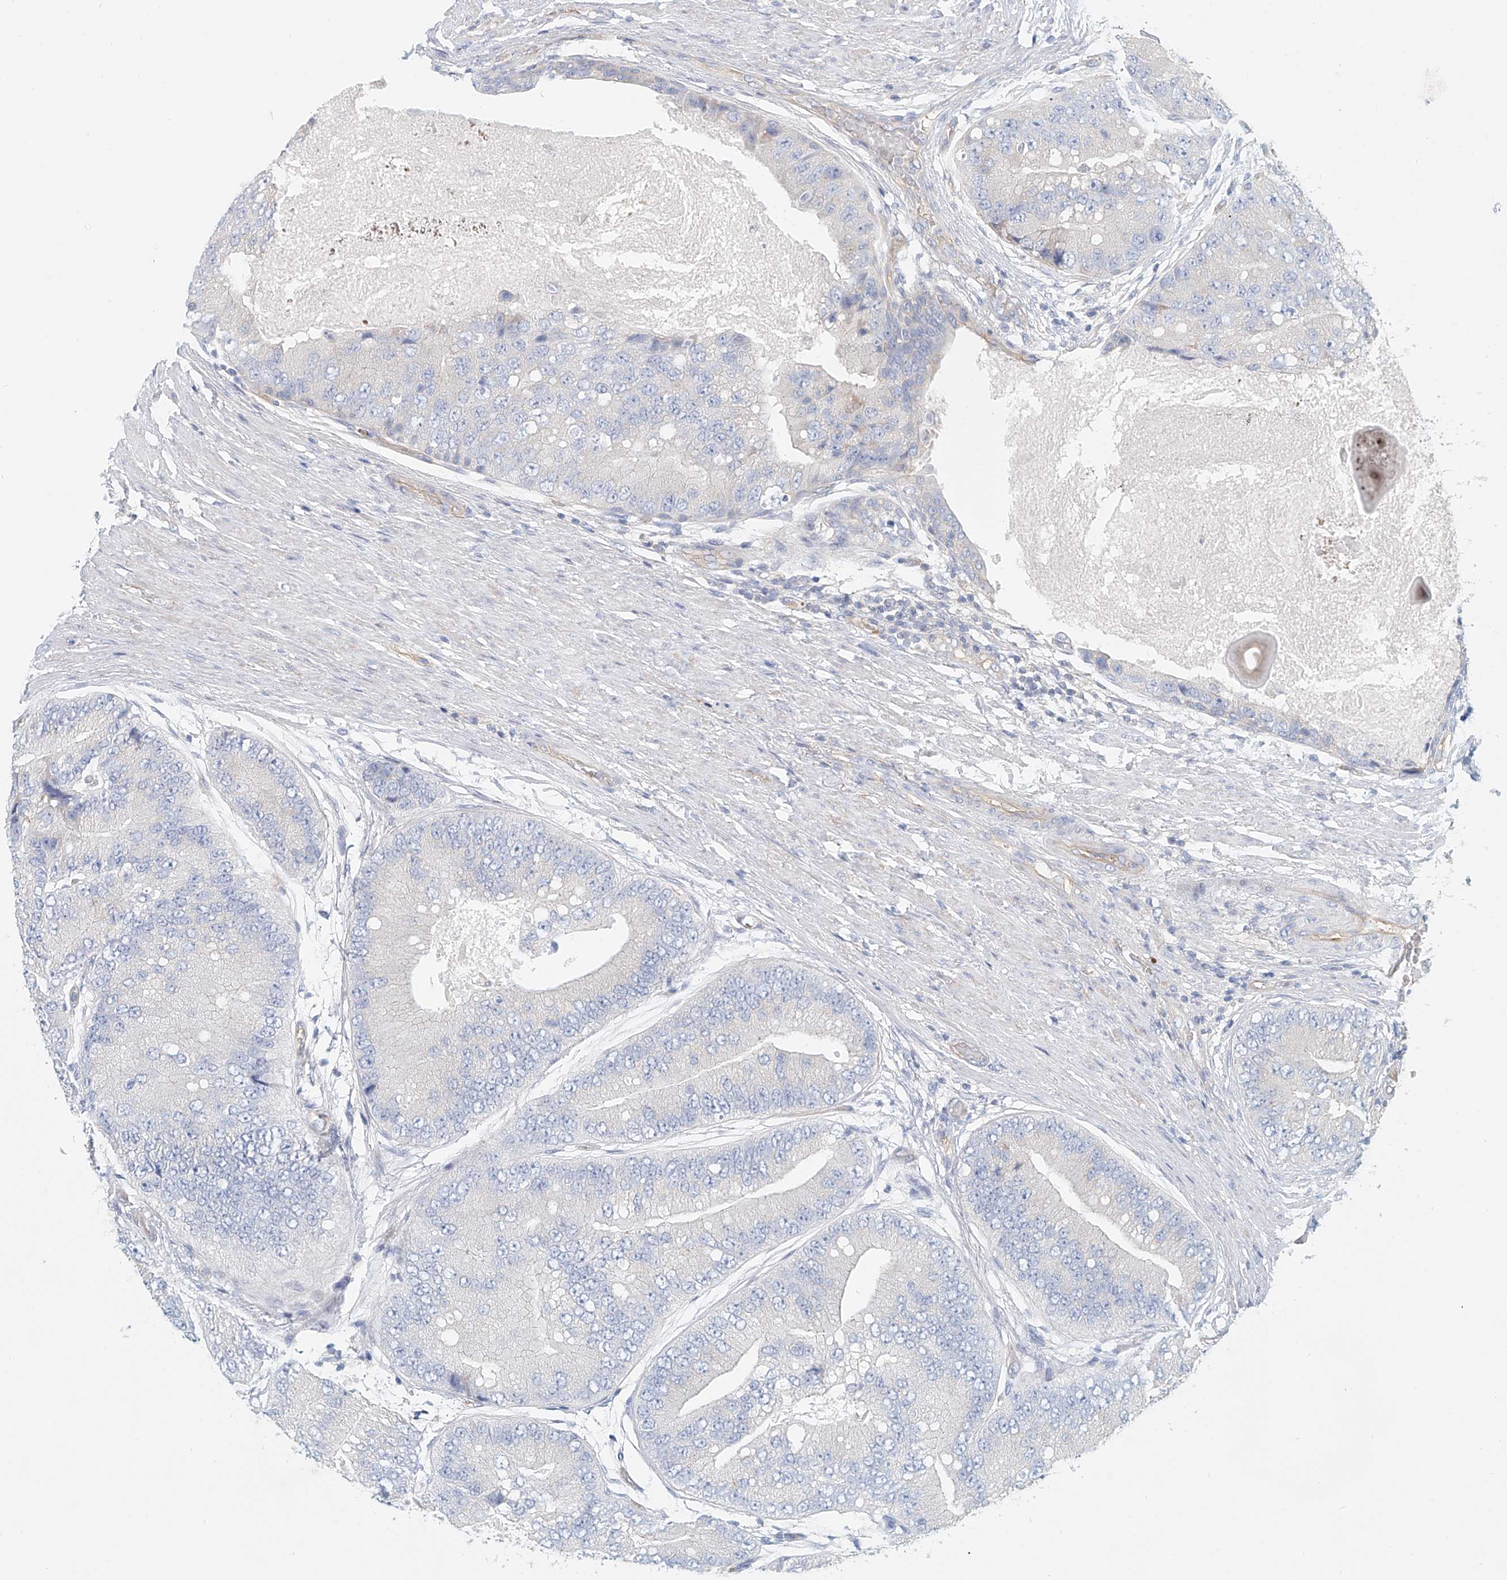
{"staining": {"intensity": "negative", "quantity": "none", "location": "none"}, "tissue": "prostate cancer", "cell_type": "Tumor cells", "image_type": "cancer", "snomed": [{"axis": "morphology", "description": "Adenocarcinoma, High grade"}, {"axis": "topography", "description": "Prostate"}], "caption": "Human prostate cancer (adenocarcinoma (high-grade)) stained for a protein using immunohistochemistry shows no positivity in tumor cells.", "gene": "FRYL", "patient": {"sex": "male", "age": 70}}